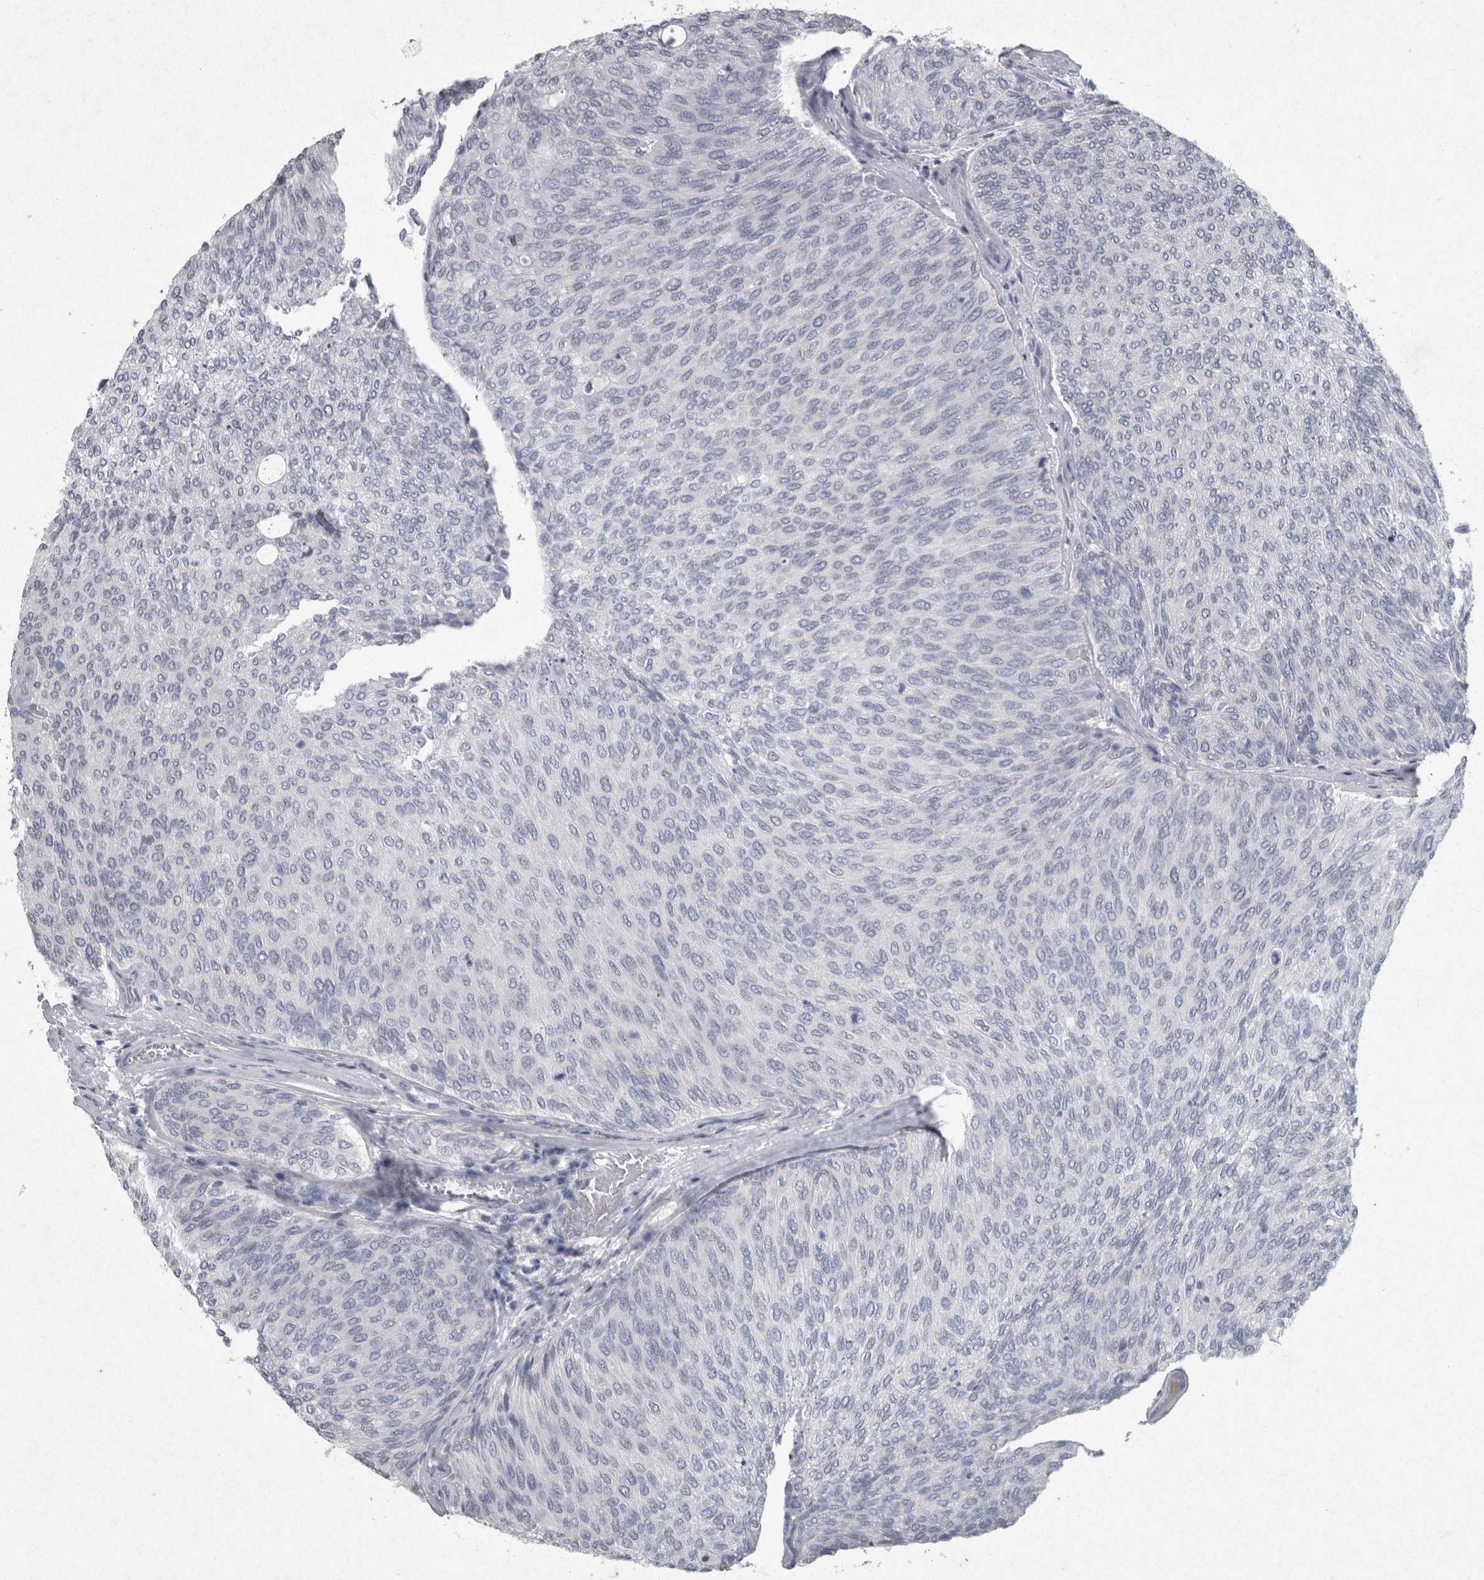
{"staining": {"intensity": "negative", "quantity": "none", "location": "none"}, "tissue": "urothelial cancer", "cell_type": "Tumor cells", "image_type": "cancer", "snomed": [{"axis": "morphology", "description": "Urothelial carcinoma, Low grade"}, {"axis": "topography", "description": "Urinary bladder"}], "caption": "Immunohistochemistry (IHC) of urothelial cancer displays no positivity in tumor cells.", "gene": "PDX1", "patient": {"sex": "female", "age": 79}}